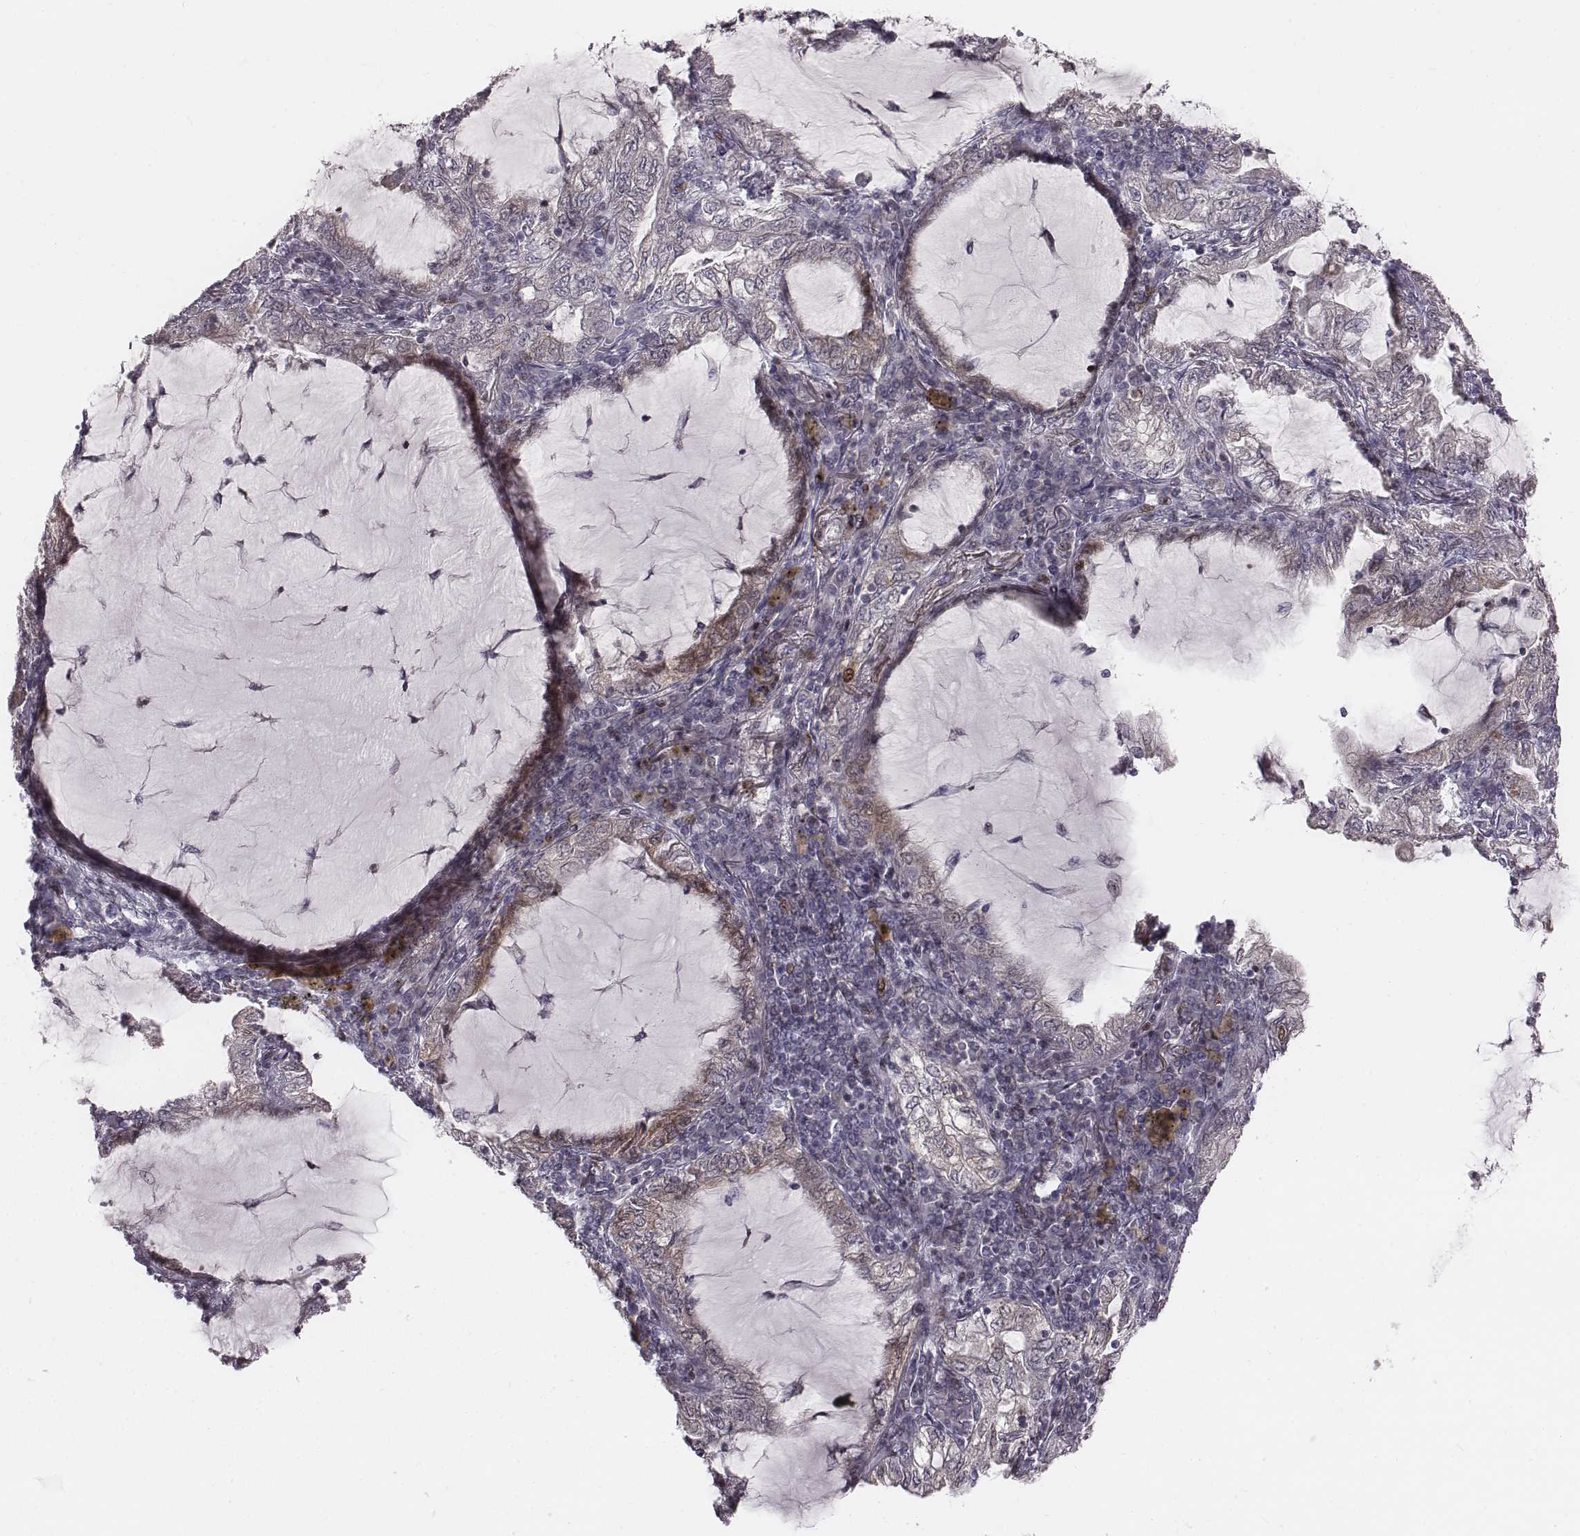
{"staining": {"intensity": "strong", "quantity": "<25%", "location": "nuclear"}, "tissue": "lung cancer", "cell_type": "Tumor cells", "image_type": "cancer", "snomed": [{"axis": "morphology", "description": "Adenocarcinoma, NOS"}, {"axis": "topography", "description": "Lung"}], "caption": "An image showing strong nuclear positivity in approximately <25% of tumor cells in lung cancer, as visualized by brown immunohistochemical staining.", "gene": "NDC1", "patient": {"sex": "female", "age": 73}}